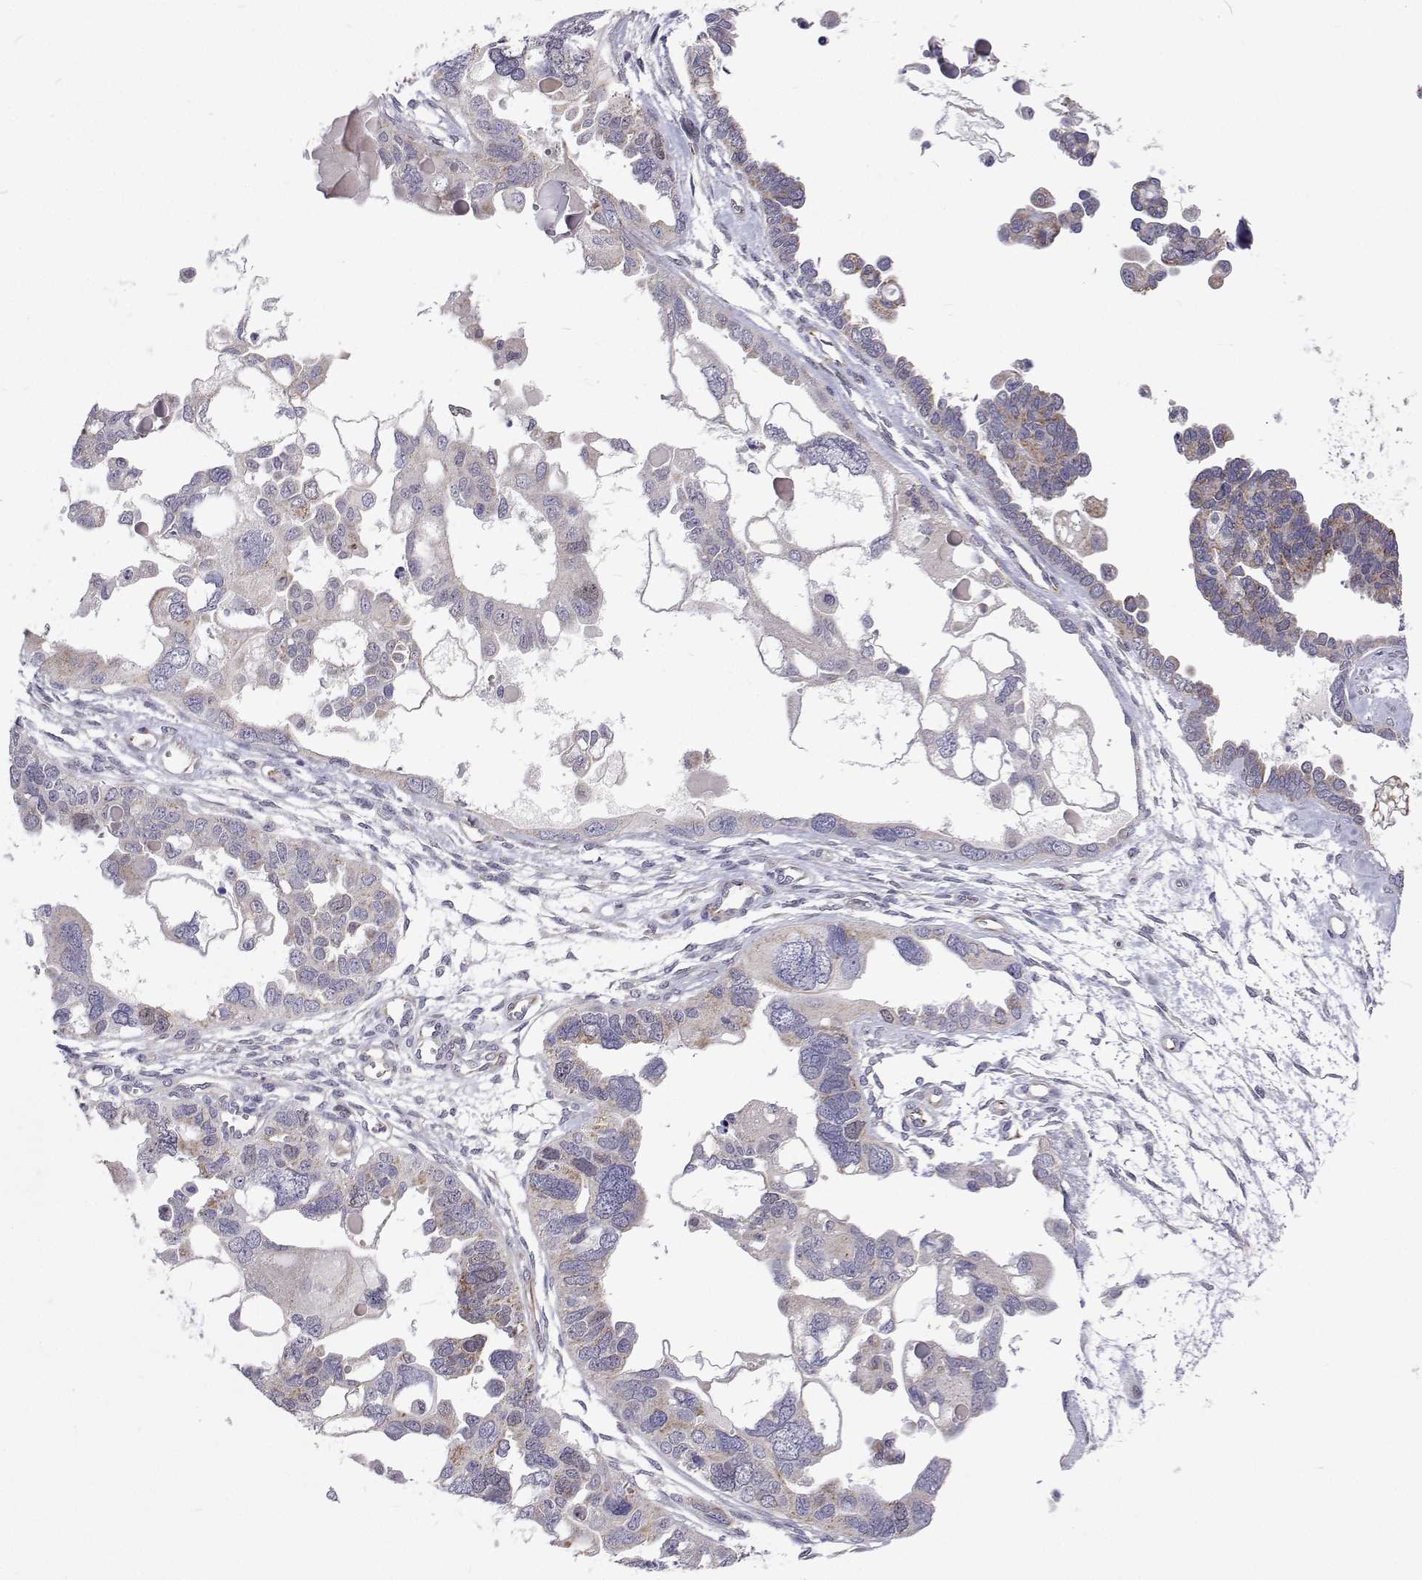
{"staining": {"intensity": "moderate", "quantity": "<25%", "location": "cytoplasmic/membranous"}, "tissue": "ovarian cancer", "cell_type": "Tumor cells", "image_type": "cancer", "snomed": [{"axis": "morphology", "description": "Cystadenocarcinoma, serous, NOS"}, {"axis": "topography", "description": "Ovary"}], "caption": "Serous cystadenocarcinoma (ovarian) stained with a brown dye displays moderate cytoplasmic/membranous positive positivity in about <25% of tumor cells.", "gene": "DHTKD1", "patient": {"sex": "female", "age": 51}}